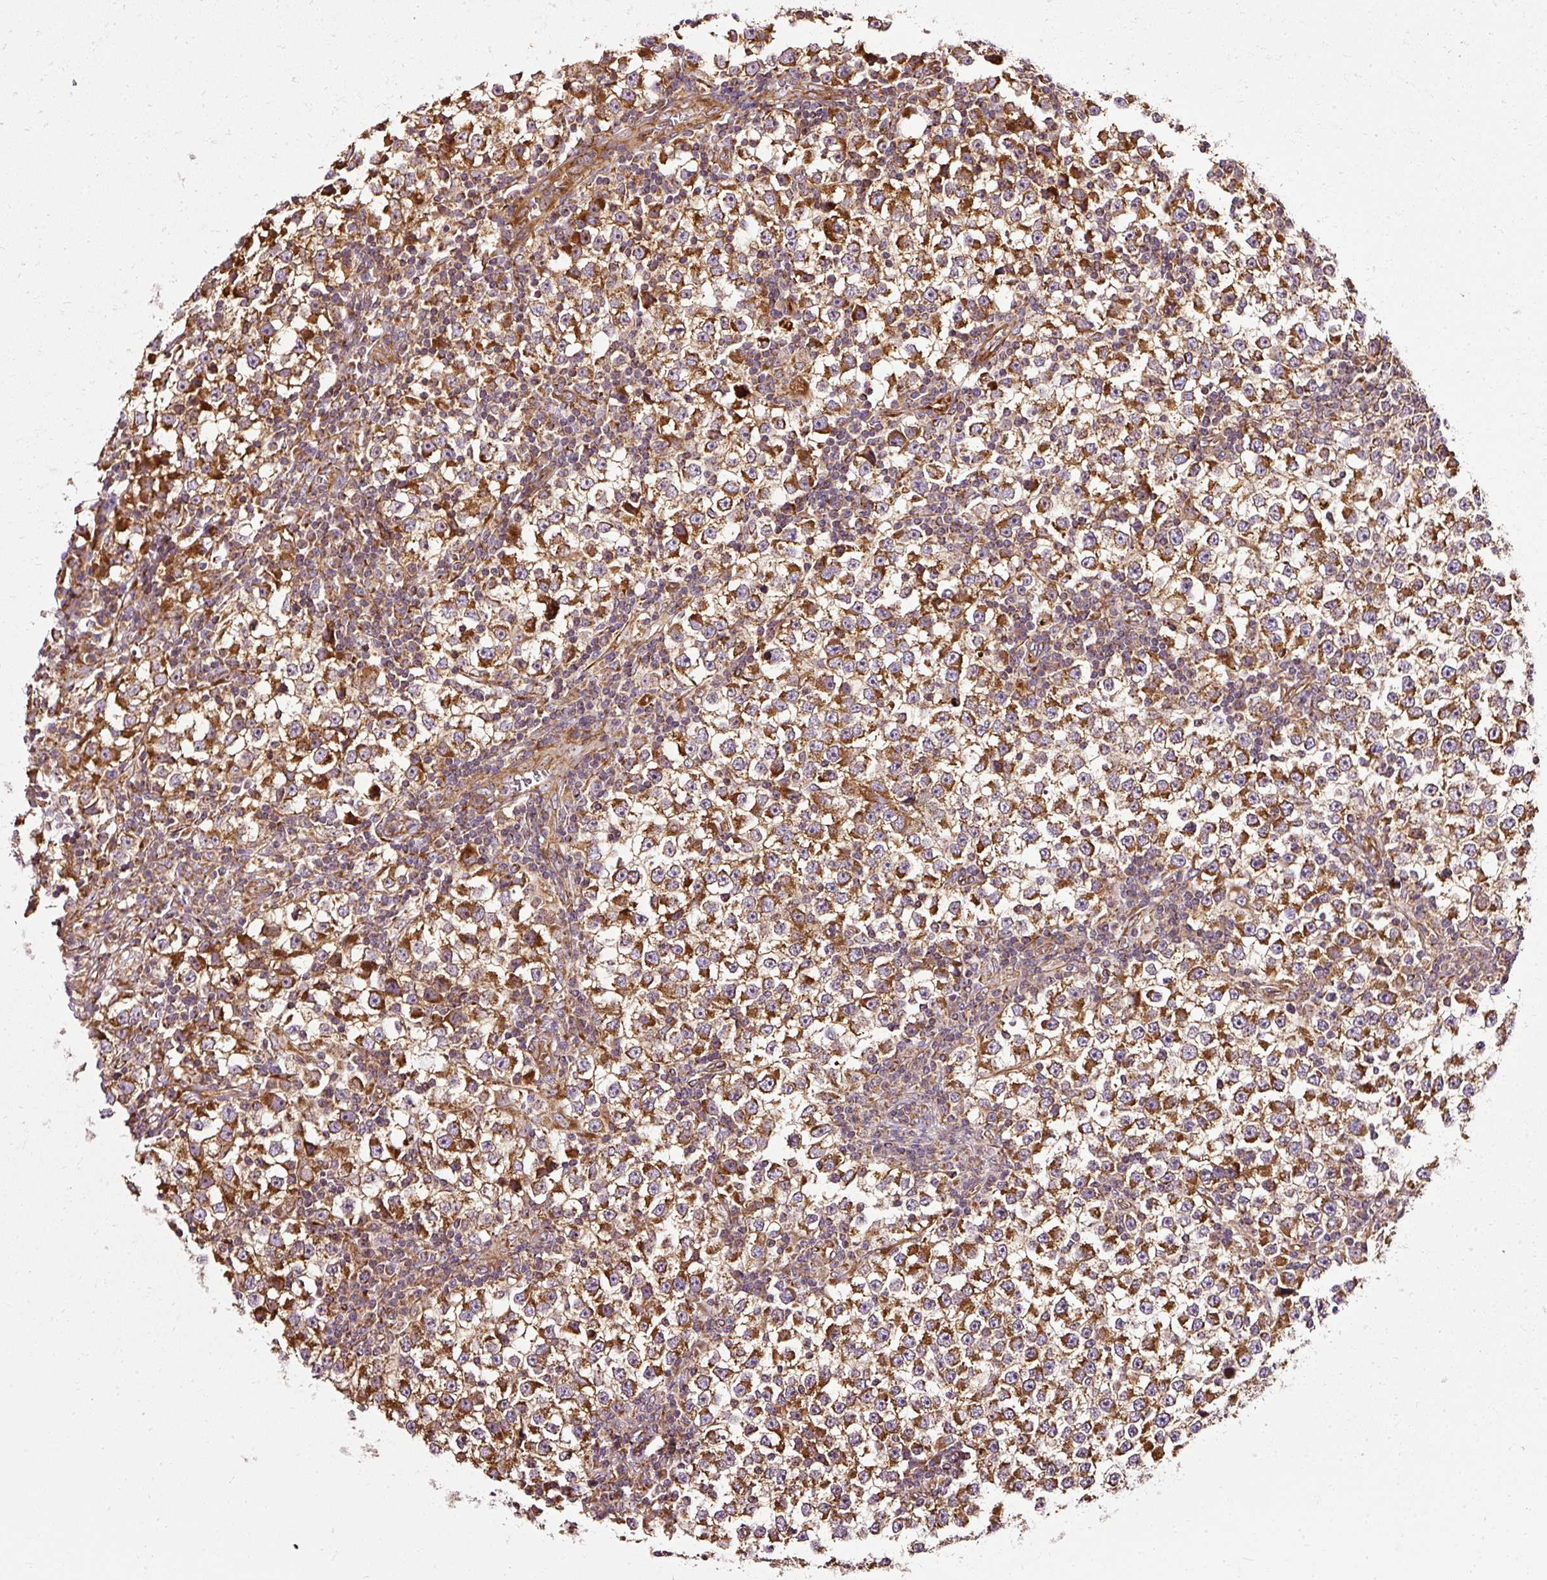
{"staining": {"intensity": "strong", "quantity": ">75%", "location": "cytoplasmic/membranous"}, "tissue": "testis cancer", "cell_type": "Tumor cells", "image_type": "cancer", "snomed": [{"axis": "morphology", "description": "Seminoma, NOS"}, {"axis": "topography", "description": "Testis"}], "caption": "Testis cancer stained with DAB (3,3'-diaminobenzidine) immunohistochemistry (IHC) reveals high levels of strong cytoplasmic/membranous expression in about >75% of tumor cells. Immunohistochemistry (ihc) stains the protein in brown and the nuclei are stained blue.", "gene": "ISCU", "patient": {"sex": "male", "age": 65}}